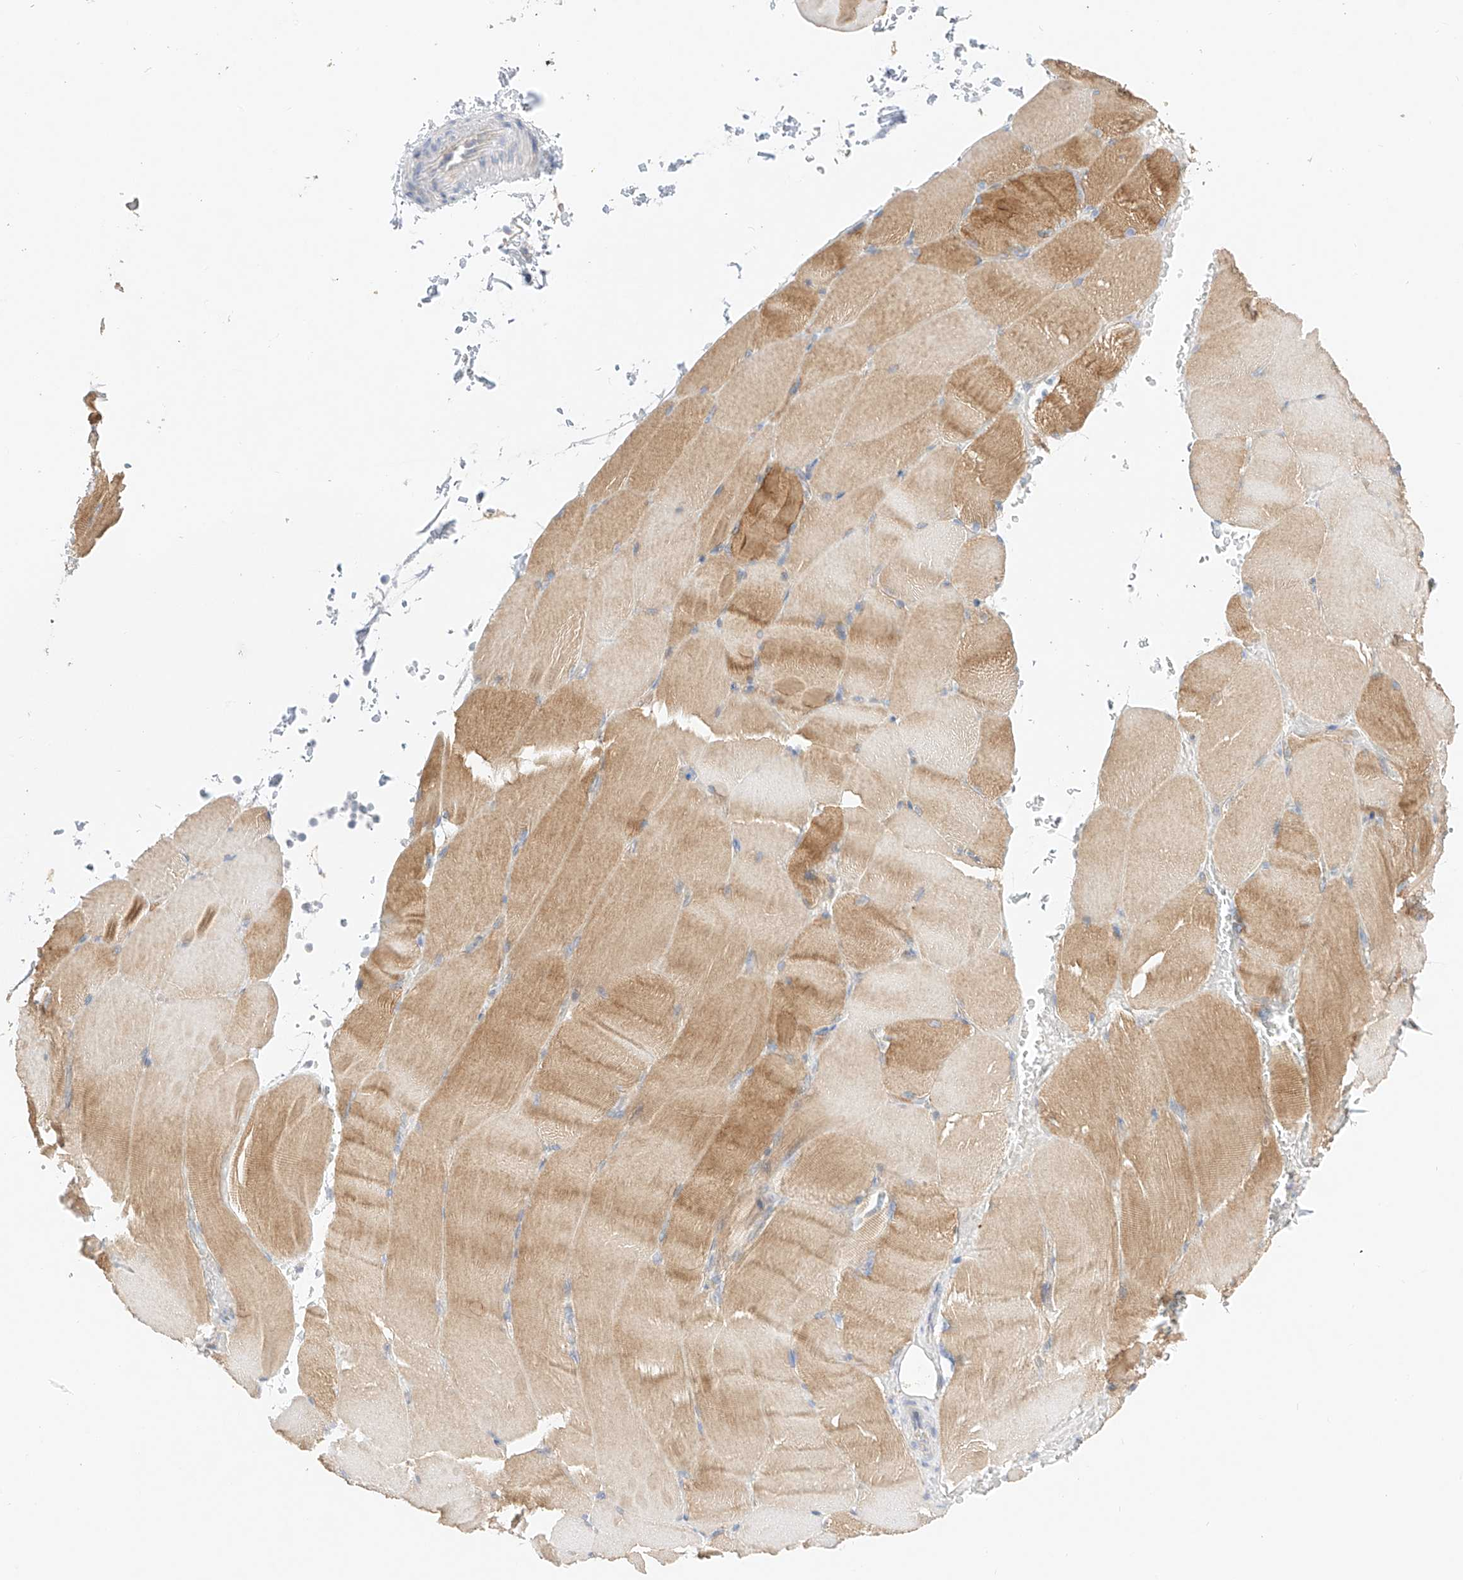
{"staining": {"intensity": "moderate", "quantity": "<25%", "location": "cytoplasmic/membranous"}, "tissue": "skeletal muscle", "cell_type": "Myocytes", "image_type": "normal", "snomed": [{"axis": "morphology", "description": "Normal tissue, NOS"}, {"axis": "topography", "description": "Skeletal muscle"}, {"axis": "topography", "description": "Parathyroid gland"}], "caption": "High-magnification brightfield microscopy of unremarkable skeletal muscle stained with DAB (3,3'-diaminobenzidine) (brown) and counterstained with hematoxylin (blue). myocytes exhibit moderate cytoplasmic/membranous staining is appreciated in about<25% of cells.", "gene": "IL22RA2", "patient": {"sex": "female", "age": 37}}